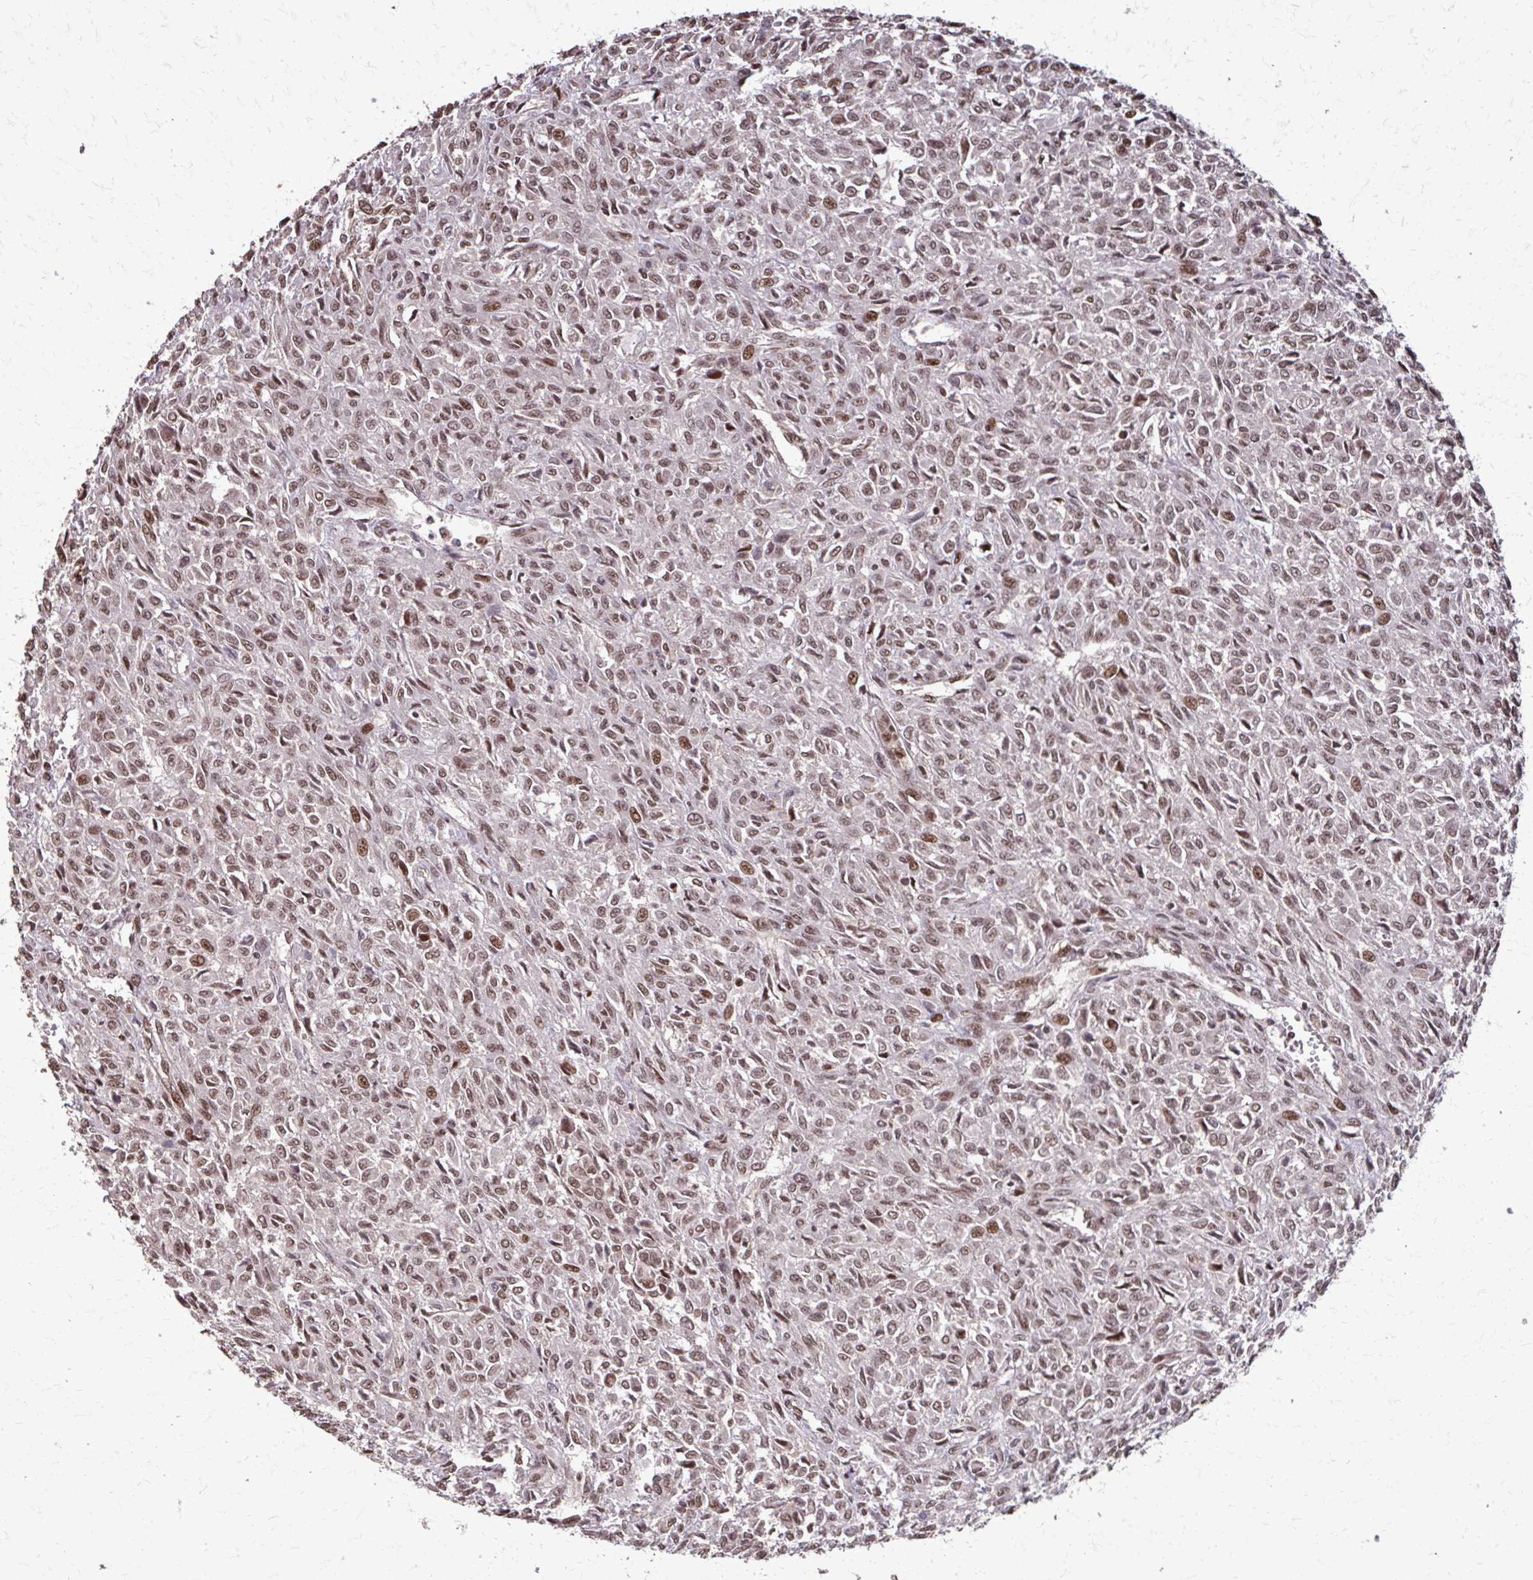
{"staining": {"intensity": "moderate", "quantity": ">75%", "location": "nuclear"}, "tissue": "renal cancer", "cell_type": "Tumor cells", "image_type": "cancer", "snomed": [{"axis": "morphology", "description": "Adenocarcinoma, NOS"}, {"axis": "topography", "description": "Kidney"}], "caption": "This is a micrograph of IHC staining of adenocarcinoma (renal), which shows moderate staining in the nuclear of tumor cells.", "gene": "SS18", "patient": {"sex": "male", "age": 58}}